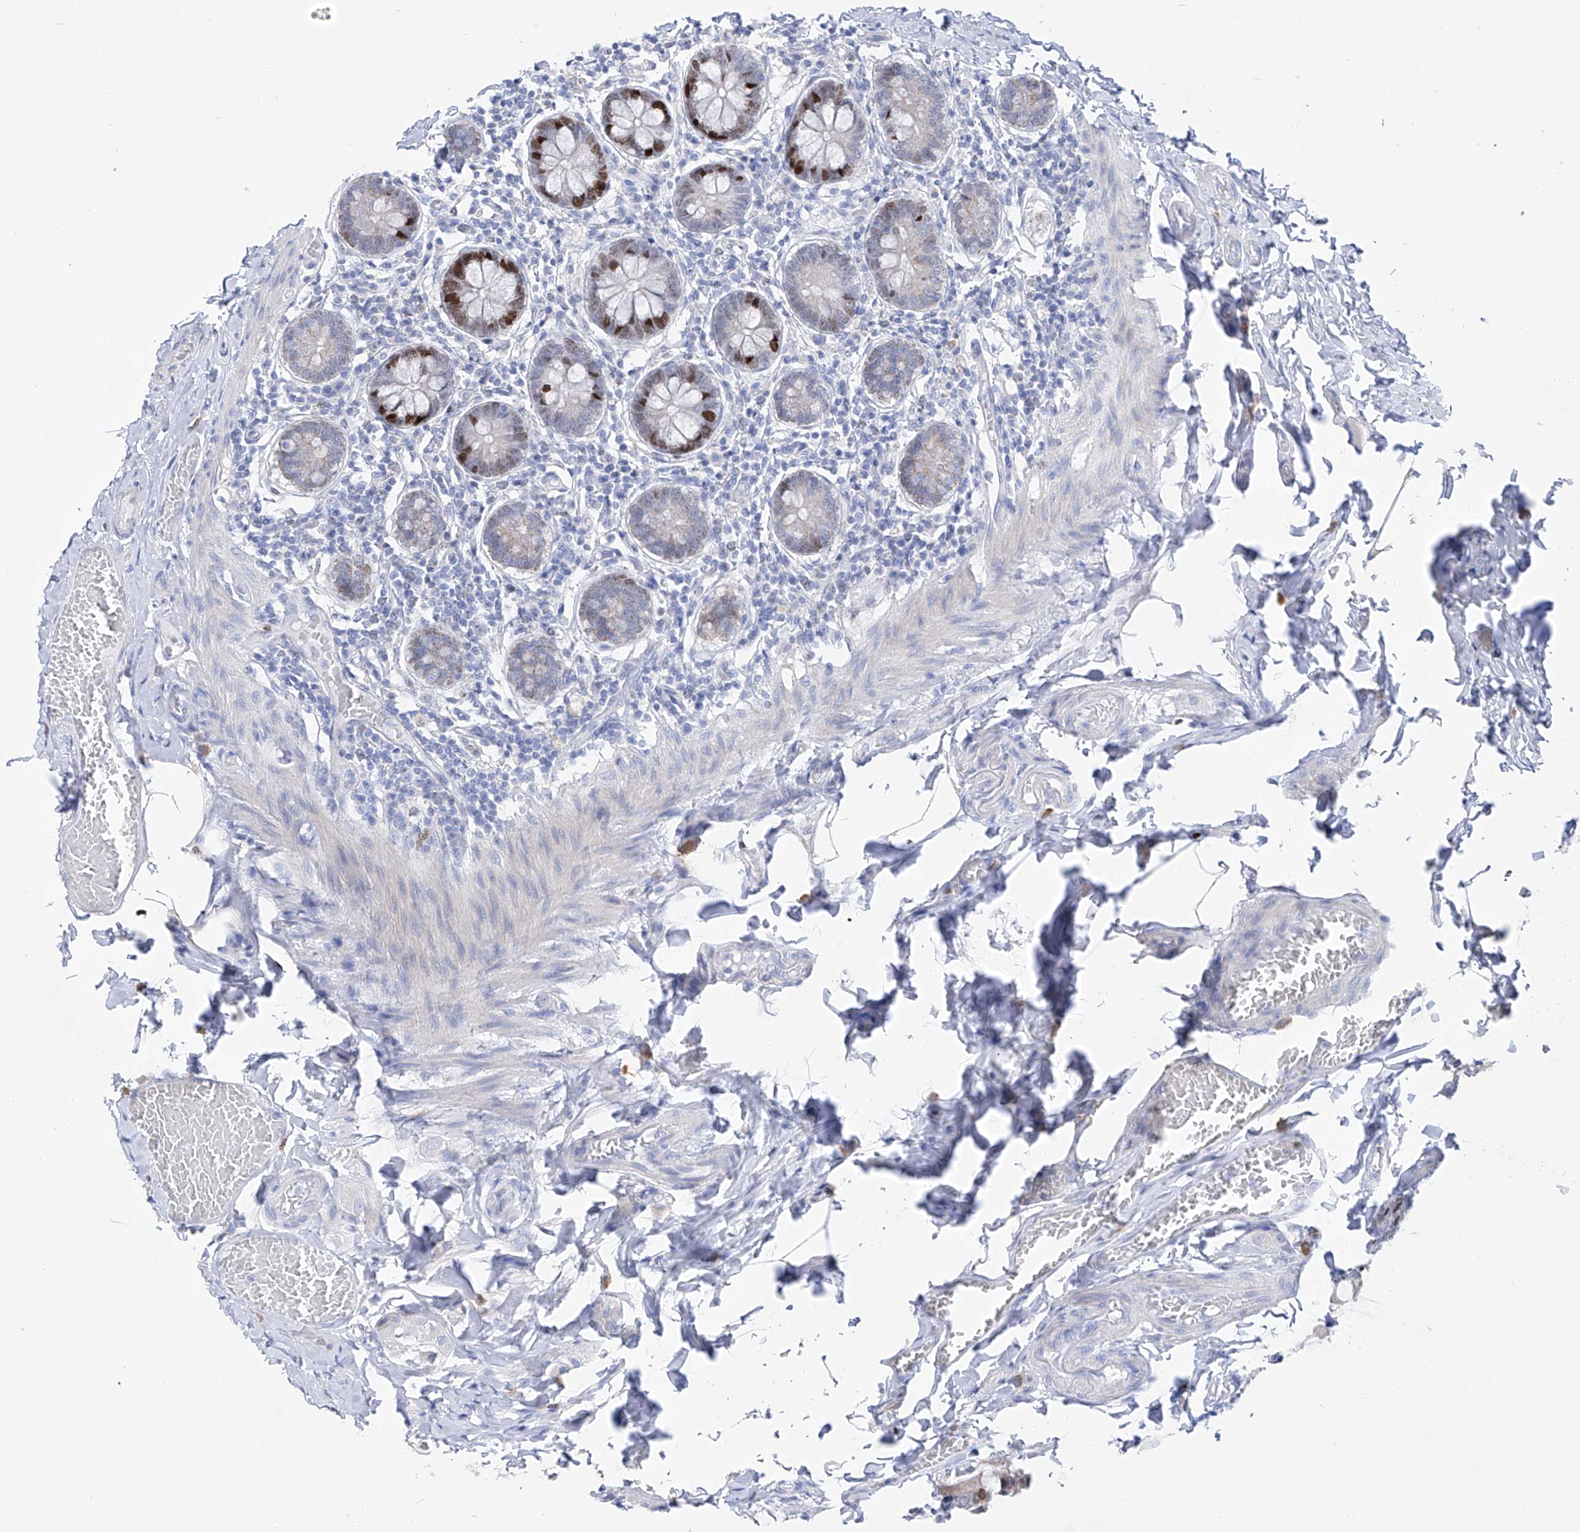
{"staining": {"intensity": "moderate", "quantity": "25%-75%", "location": "nuclear"}, "tissue": "small intestine", "cell_type": "Glandular cells", "image_type": "normal", "snomed": [{"axis": "morphology", "description": "Normal tissue, NOS"}, {"axis": "topography", "description": "Small intestine"}], "caption": "Approximately 25%-75% of glandular cells in unremarkable small intestine show moderate nuclear protein expression as visualized by brown immunohistochemical staining.", "gene": "FRS3", "patient": {"sex": "male", "age": 41}}